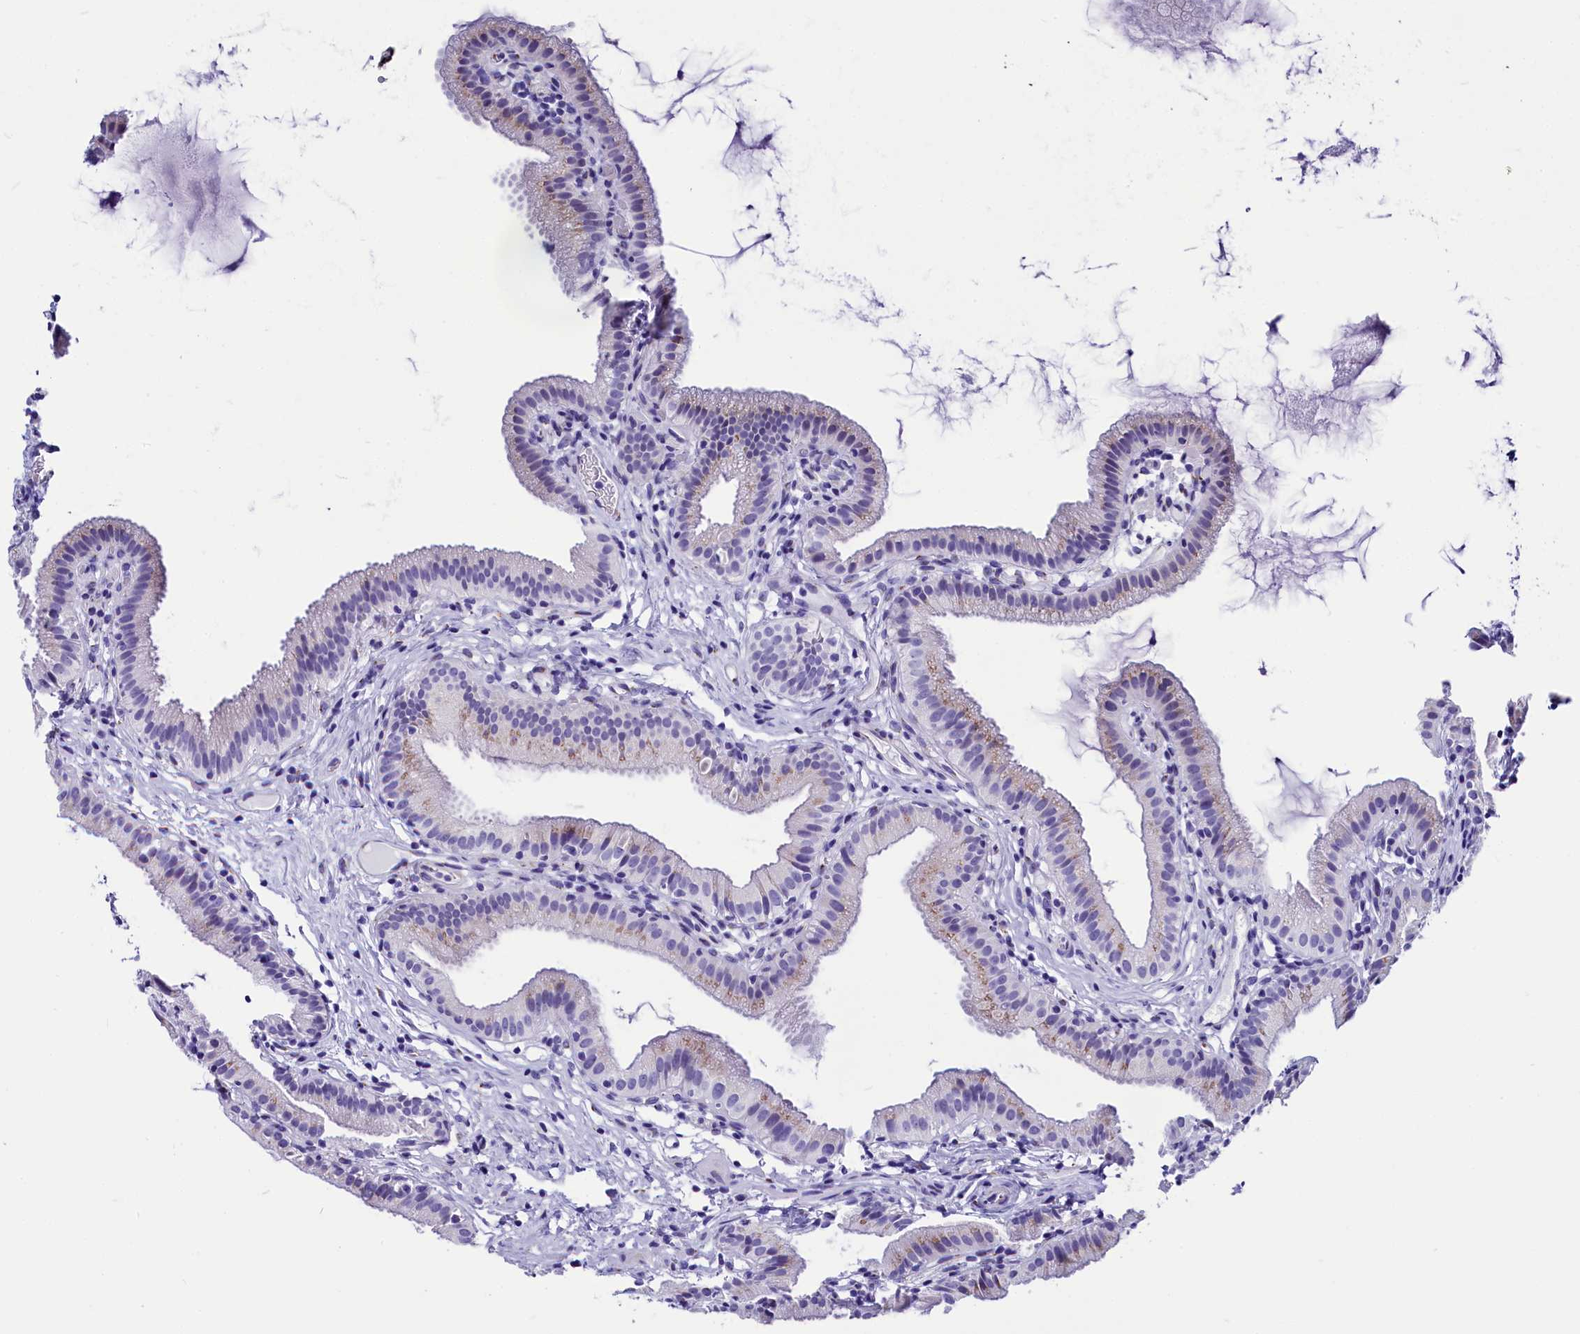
{"staining": {"intensity": "weak", "quantity": "<25%", "location": "cytoplasmic/membranous"}, "tissue": "gallbladder", "cell_type": "Glandular cells", "image_type": "normal", "snomed": [{"axis": "morphology", "description": "Normal tissue, NOS"}, {"axis": "topography", "description": "Gallbladder"}], "caption": "A high-resolution histopathology image shows immunohistochemistry (IHC) staining of benign gallbladder, which reveals no significant expression in glandular cells.", "gene": "AP3B2", "patient": {"sex": "female", "age": 46}}